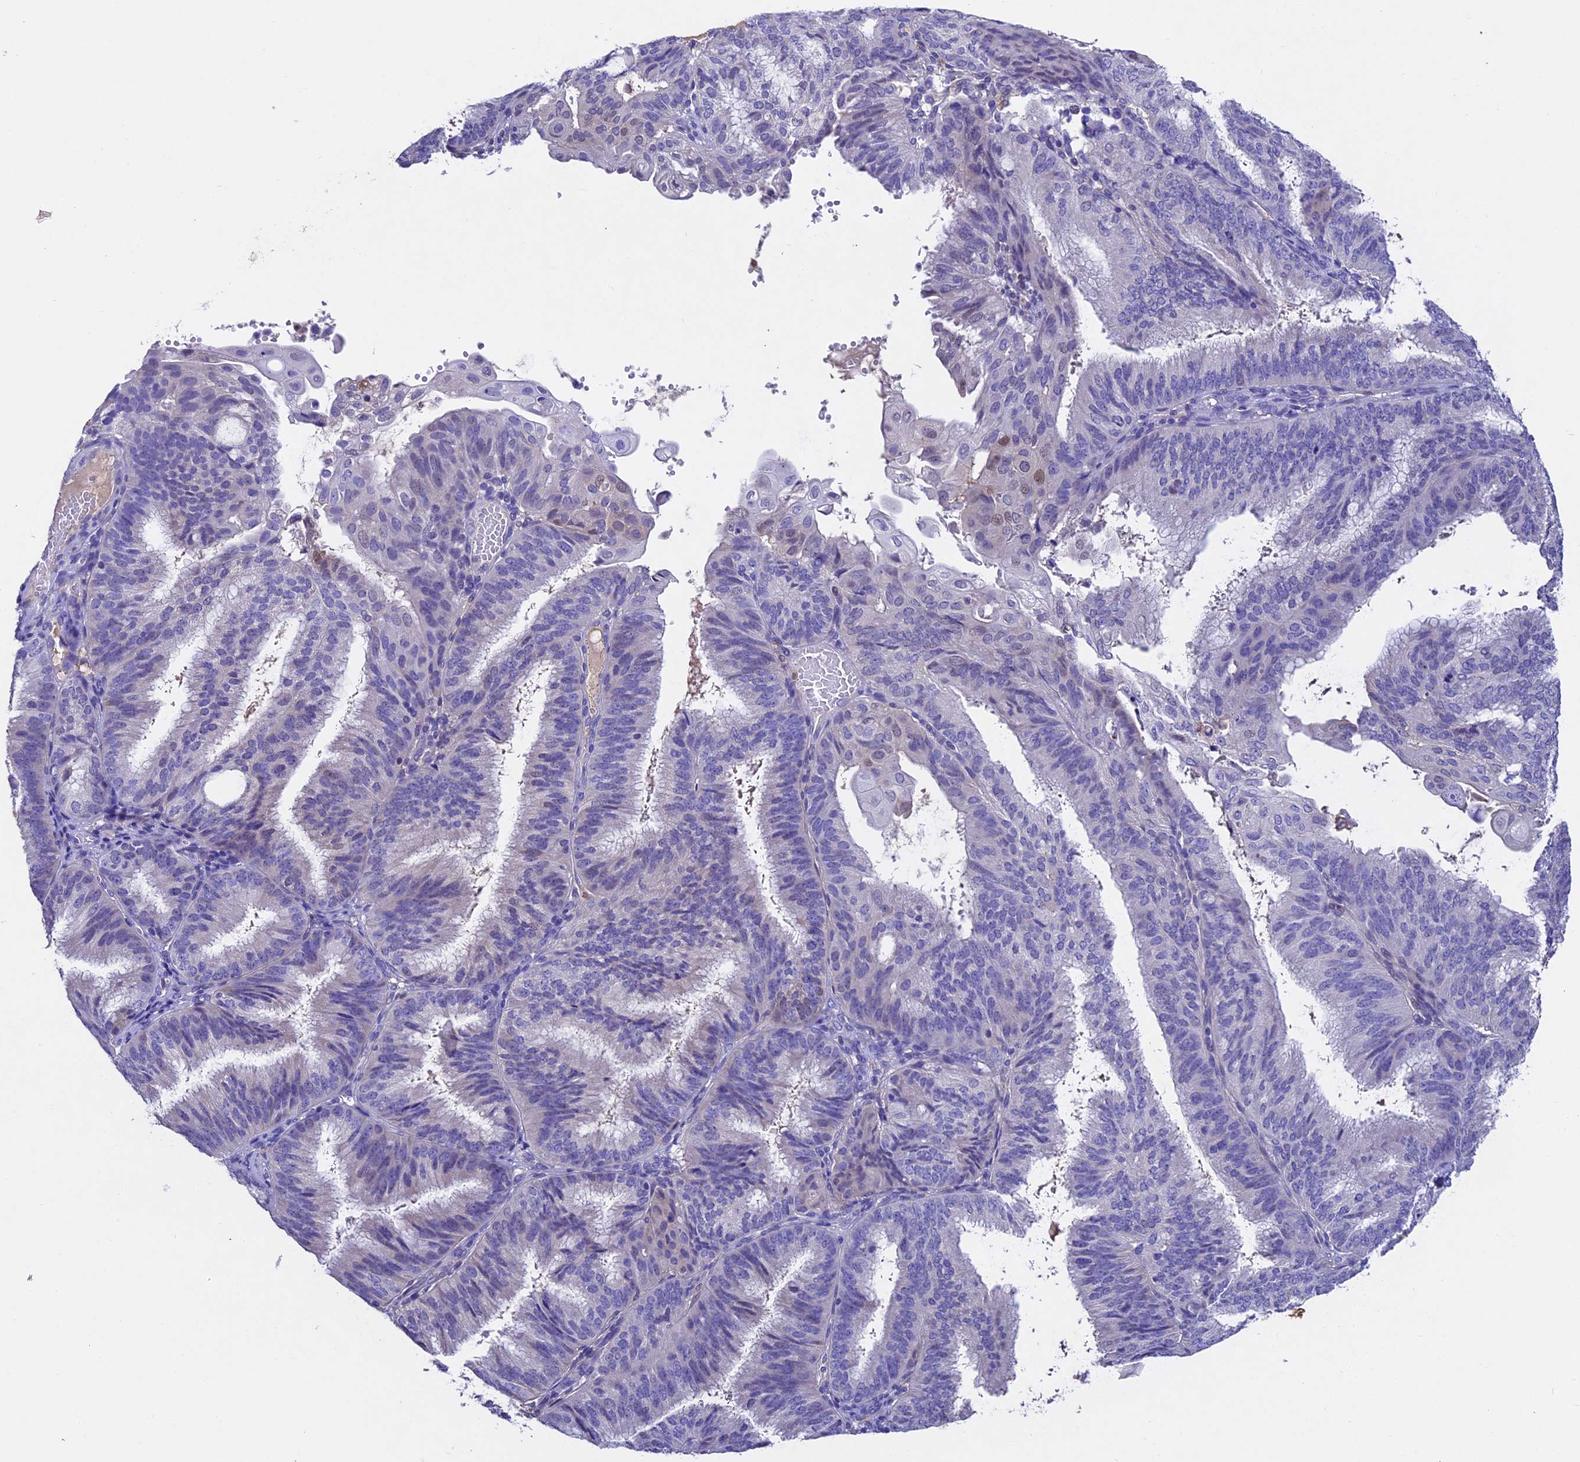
{"staining": {"intensity": "moderate", "quantity": "<25%", "location": "nuclear"}, "tissue": "endometrial cancer", "cell_type": "Tumor cells", "image_type": "cancer", "snomed": [{"axis": "morphology", "description": "Adenocarcinoma, NOS"}, {"axis": "topography", "description": "Endometrium"}], "caption": "About <25% of tumor cells in human endometrial cancer reveal moderate nuclear protein expression as visualized by brown immunohistochemical staining.", "gene": "TGDS", "patient": {"sex": "female", "age": 49}}